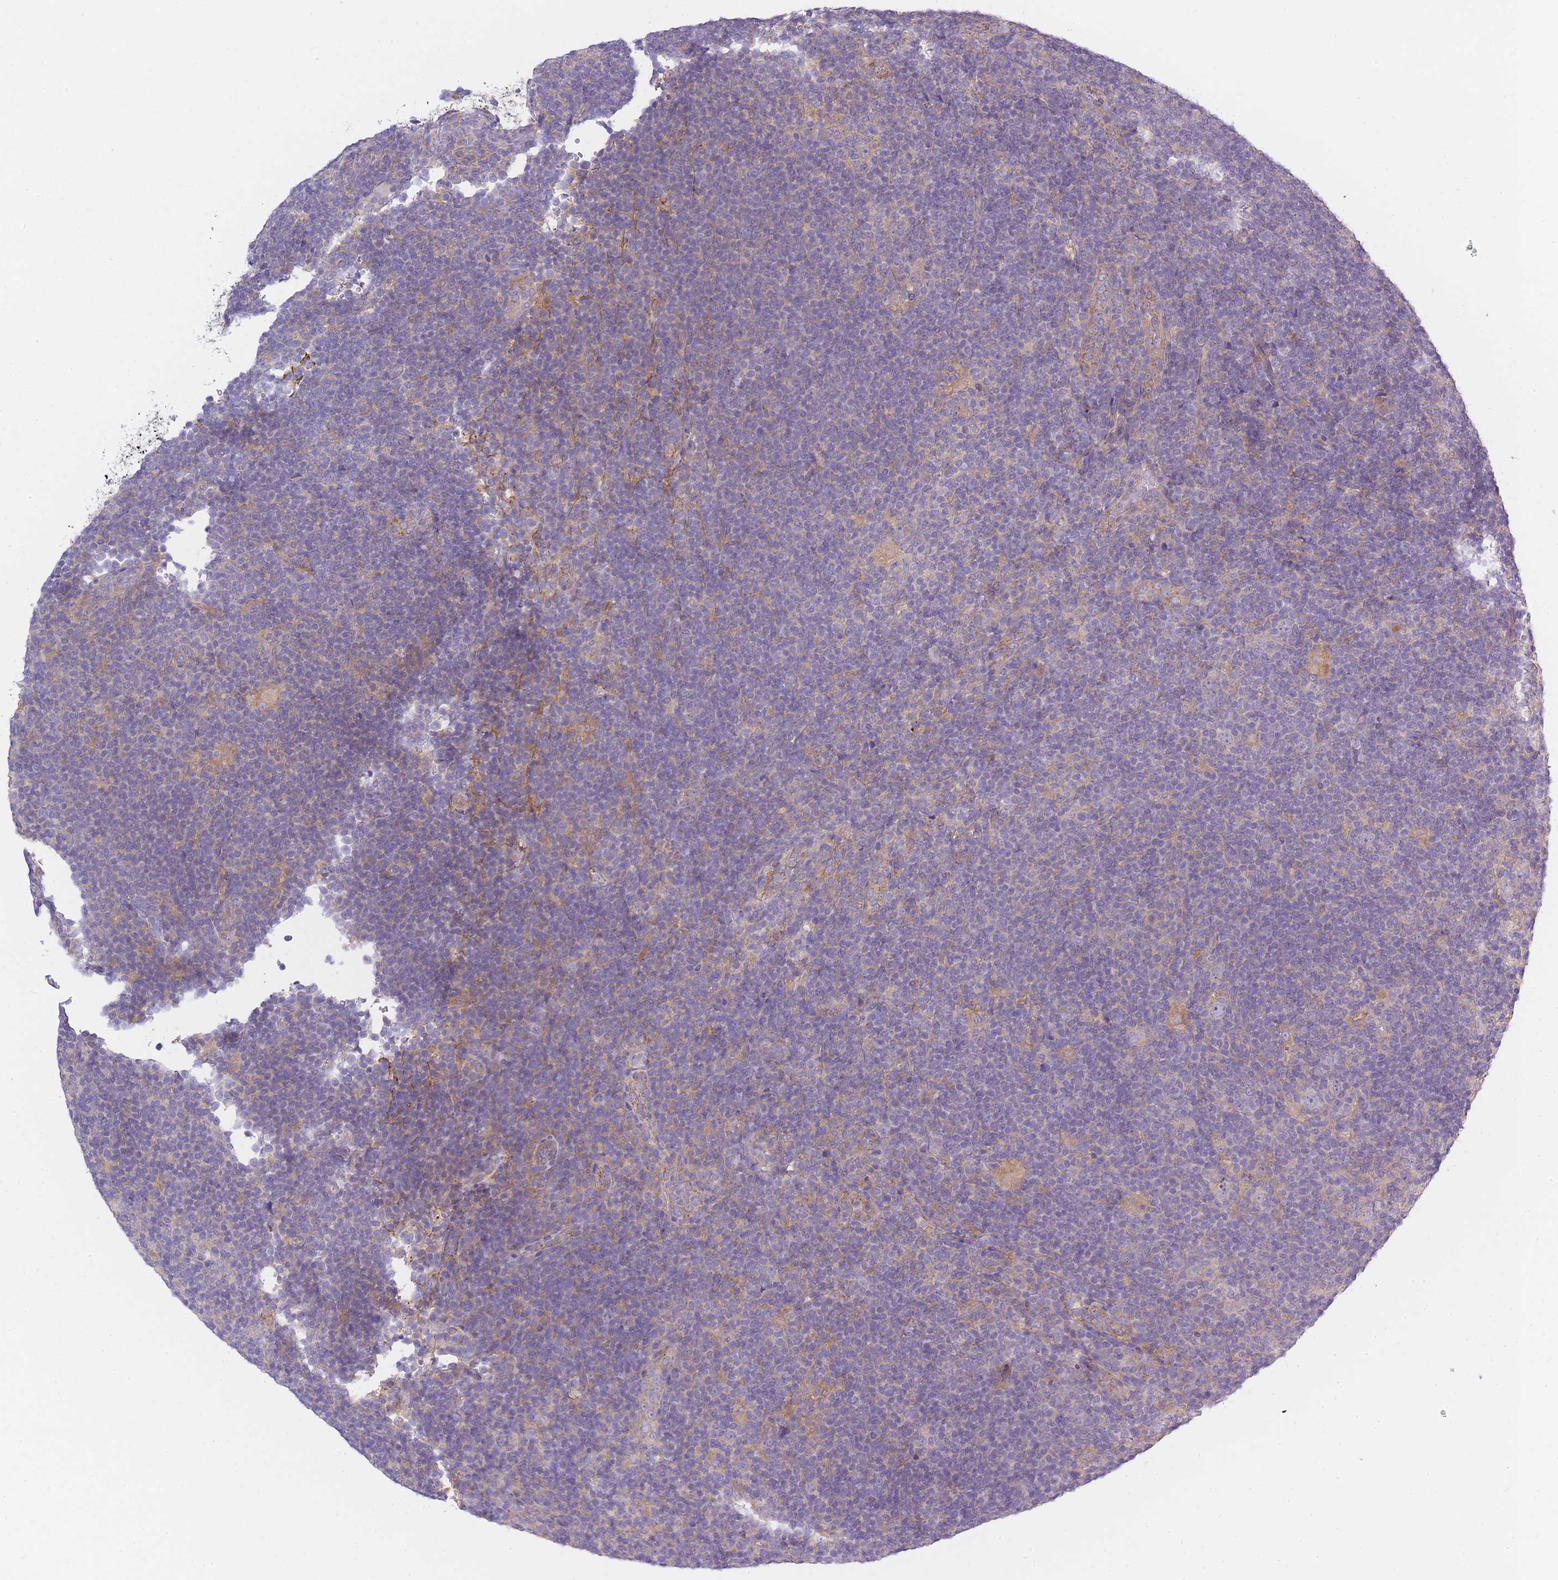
{"staining": {"intensity": "negative", "quantity": "none", "location": "none"}, "tissue": "lymphoma", "cell_type": "Tumor cells", "image_type": "cancer", "snomed": [{"axis": "morphology", "description": "Hodgkin's disease, NOS"}, {"axis": "topography", "description": "Lymph node"}], "caption": "Immunohistochemistry histopathology image of neoplastic tissue: Hodgkin's disease stained with DAB demonstrates no significant protein positivity in tumor cells. (DAB (3,3'-diaminobenzidine) immunohistochemistry (IHC) with hematoxylin counter stain).", "gene": "AP3M2", "patient": {"sex": "female", "age": 57}}